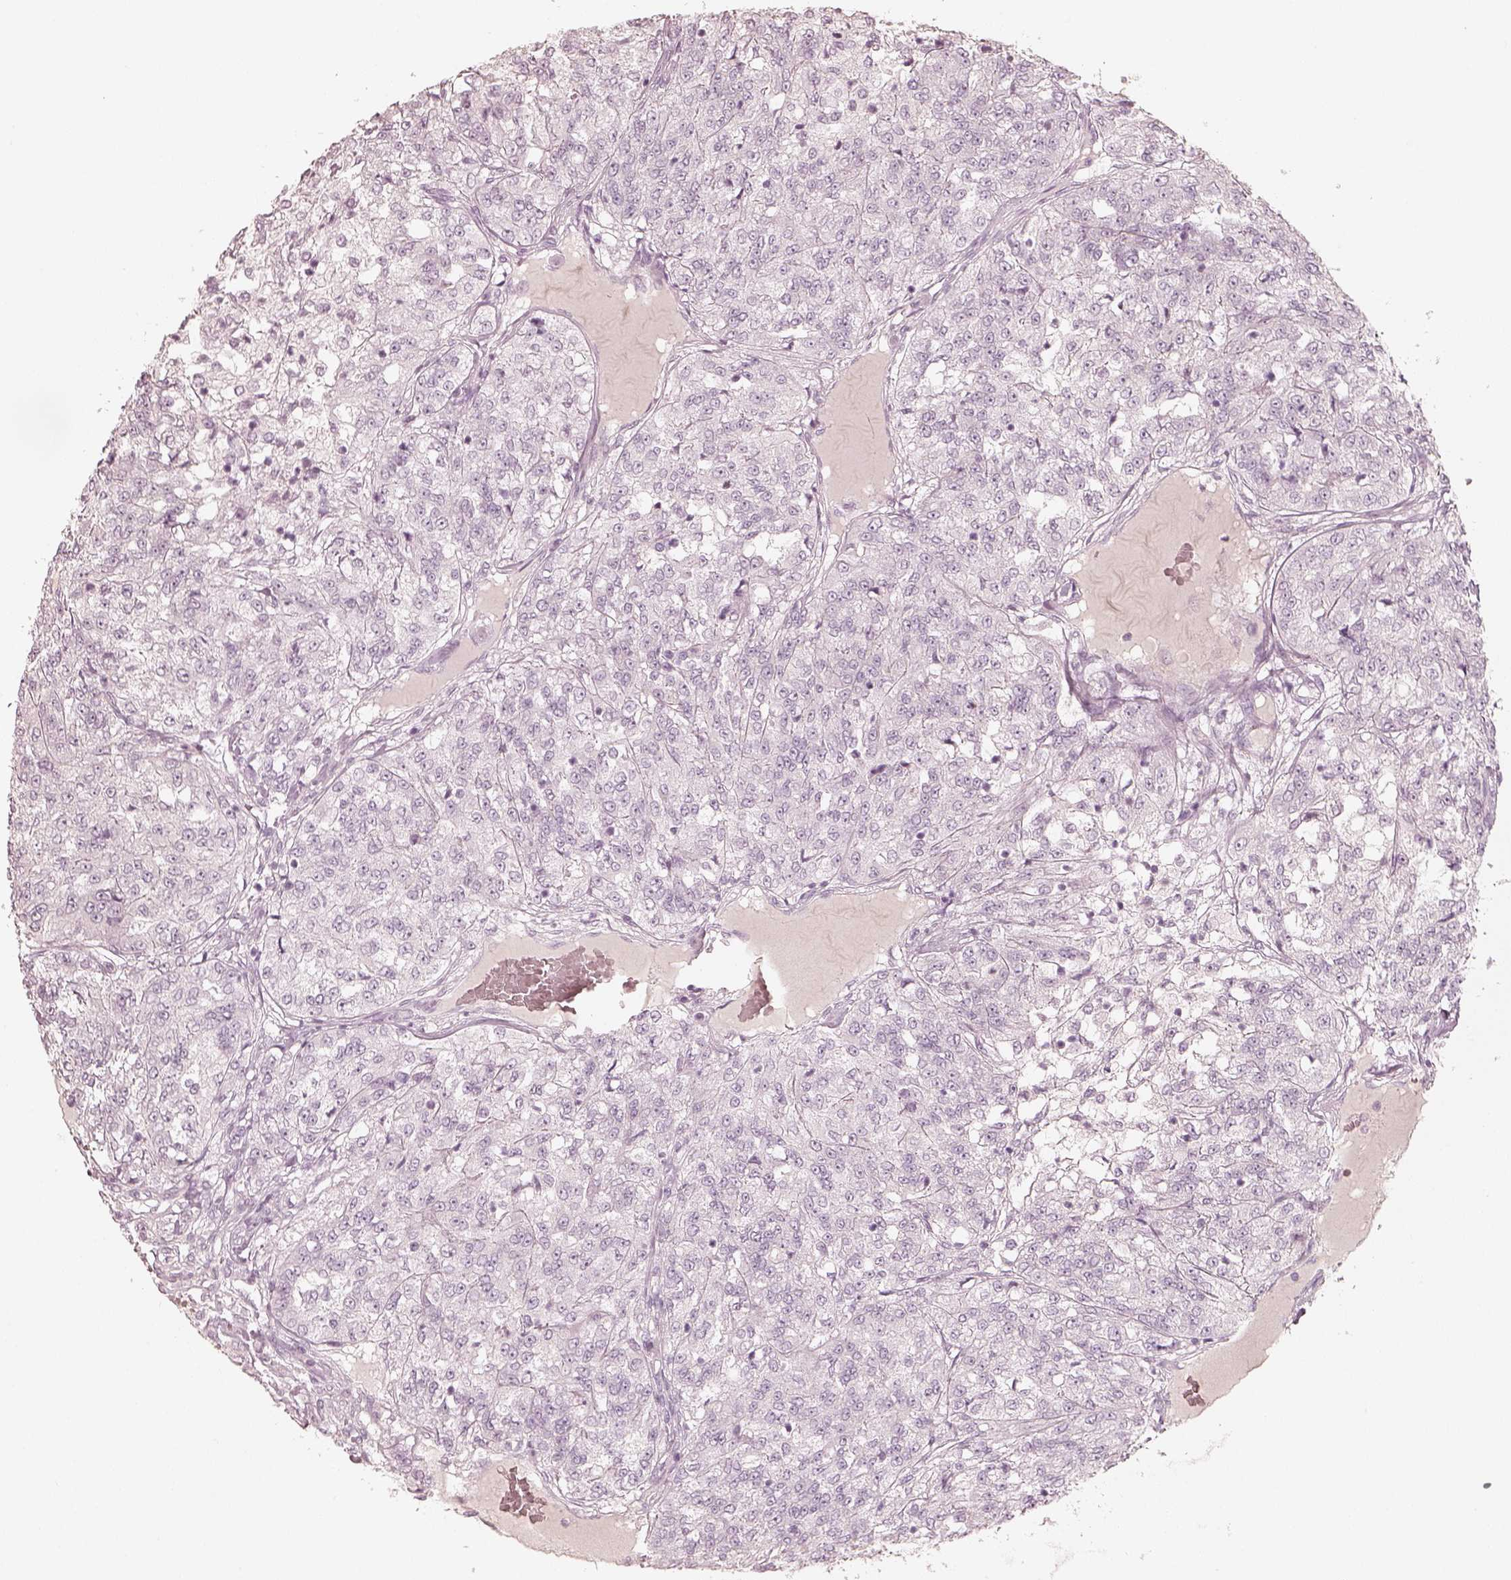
{"staining": {"intensity": "negative", "quantity": "none", "location": "none"}, "tissue": "renal cancer", "cell_type": "Tumor cells", "image_type": "cancer", "snomed": [{"axis": "morphology", "description": "Adenocarcinoma, NOS"}, {"axis": "topography", "description": "Kidney"}], "caption": "Renal adenocarcinoma was stained to show a protein in brown. There is no significant expression in tumor cells. (DAB (3,3'-diaminobenzidine) immunohistochemistry, high magnification).", "gene": "KRT82", "patient": {"sex": "female", "age": 63}}